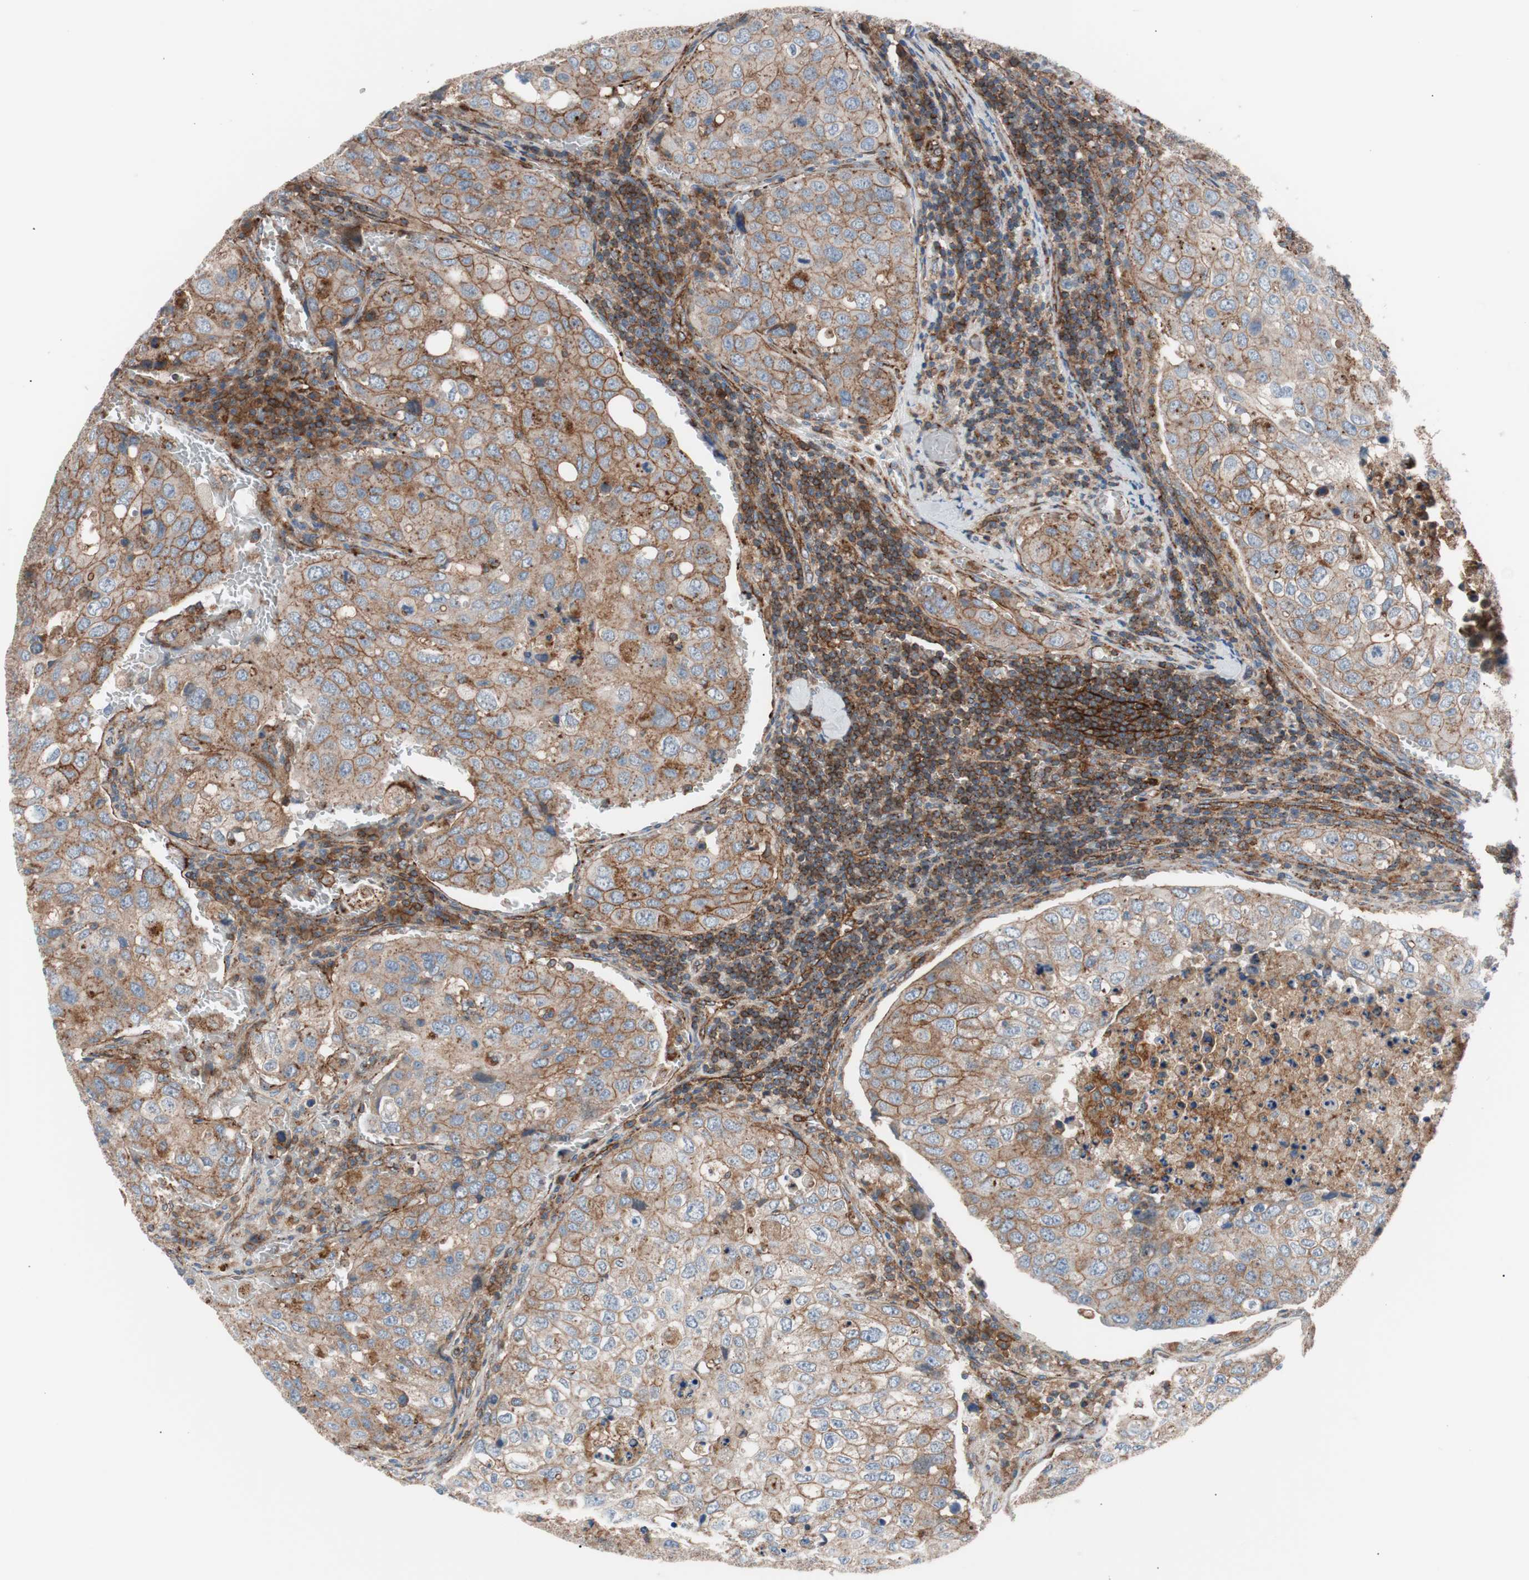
{"staining": {"intensity": "strong", "quantity": ">75%", "location": "cytoplasmic/membranous"}, "tissue": "urothelial cancer", "cell_type": "Tumor cells", "image_type": "cancer", "snomed": [{"axis": "morphology", "description": "Urothelial carcinoma, High grade"}, {"axis": "topography", "description": "Lymph node"}, {"axis": "topography", "description": "Urinary bladder"}], "caption": "The photomicrograph demonstrates immunohistochemical staining of high-grade urothelial carcinoma. There is strong cytoplasmic/membranous positivity is appreciated in approximately >75% of tumor cells.", "gene": "FLOT2", "patient": {"sex": "male", "age": 51}}